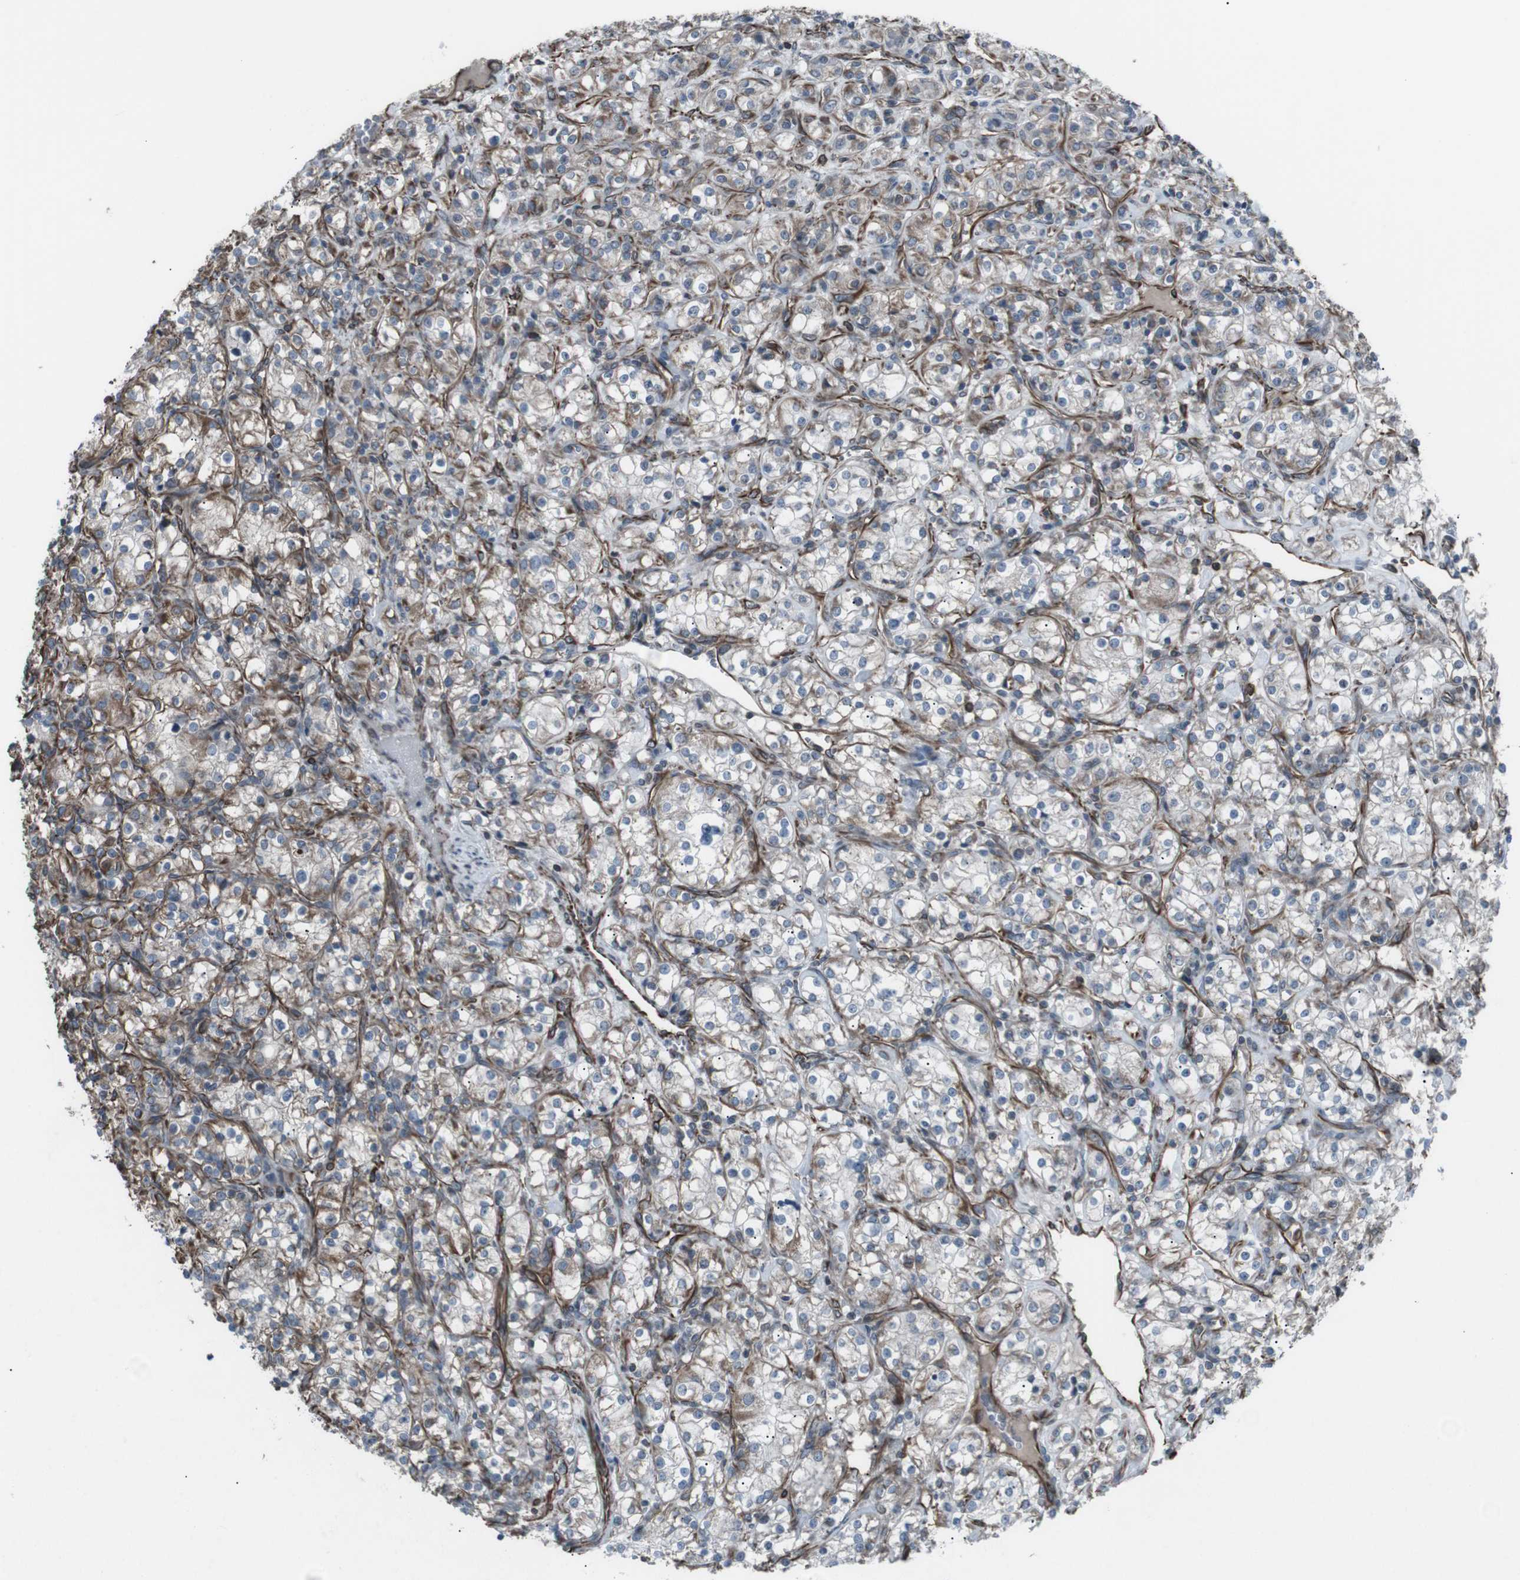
{"staining": {"intensity": "moderate", "quantity": "25%-75%", "location": "cytoplasmic/membranous"}, "tissue": "renal cancer", "cell_type": "Tumor cells", "image_type": "cancer", "snomed": [{"axis": "morphology", "description": "Adenocarcinoma, NOS"}, {"axis": "topography", "description": "Kidney"}], "caption": "Renal cancer stained for a protein (brown) demonstrates moderate cytoplasmic/membranous positive staining in about 25%-75% of tumor cells.", "gene": "TMEM141", "patient": {"sex": "male", "age": 77}}